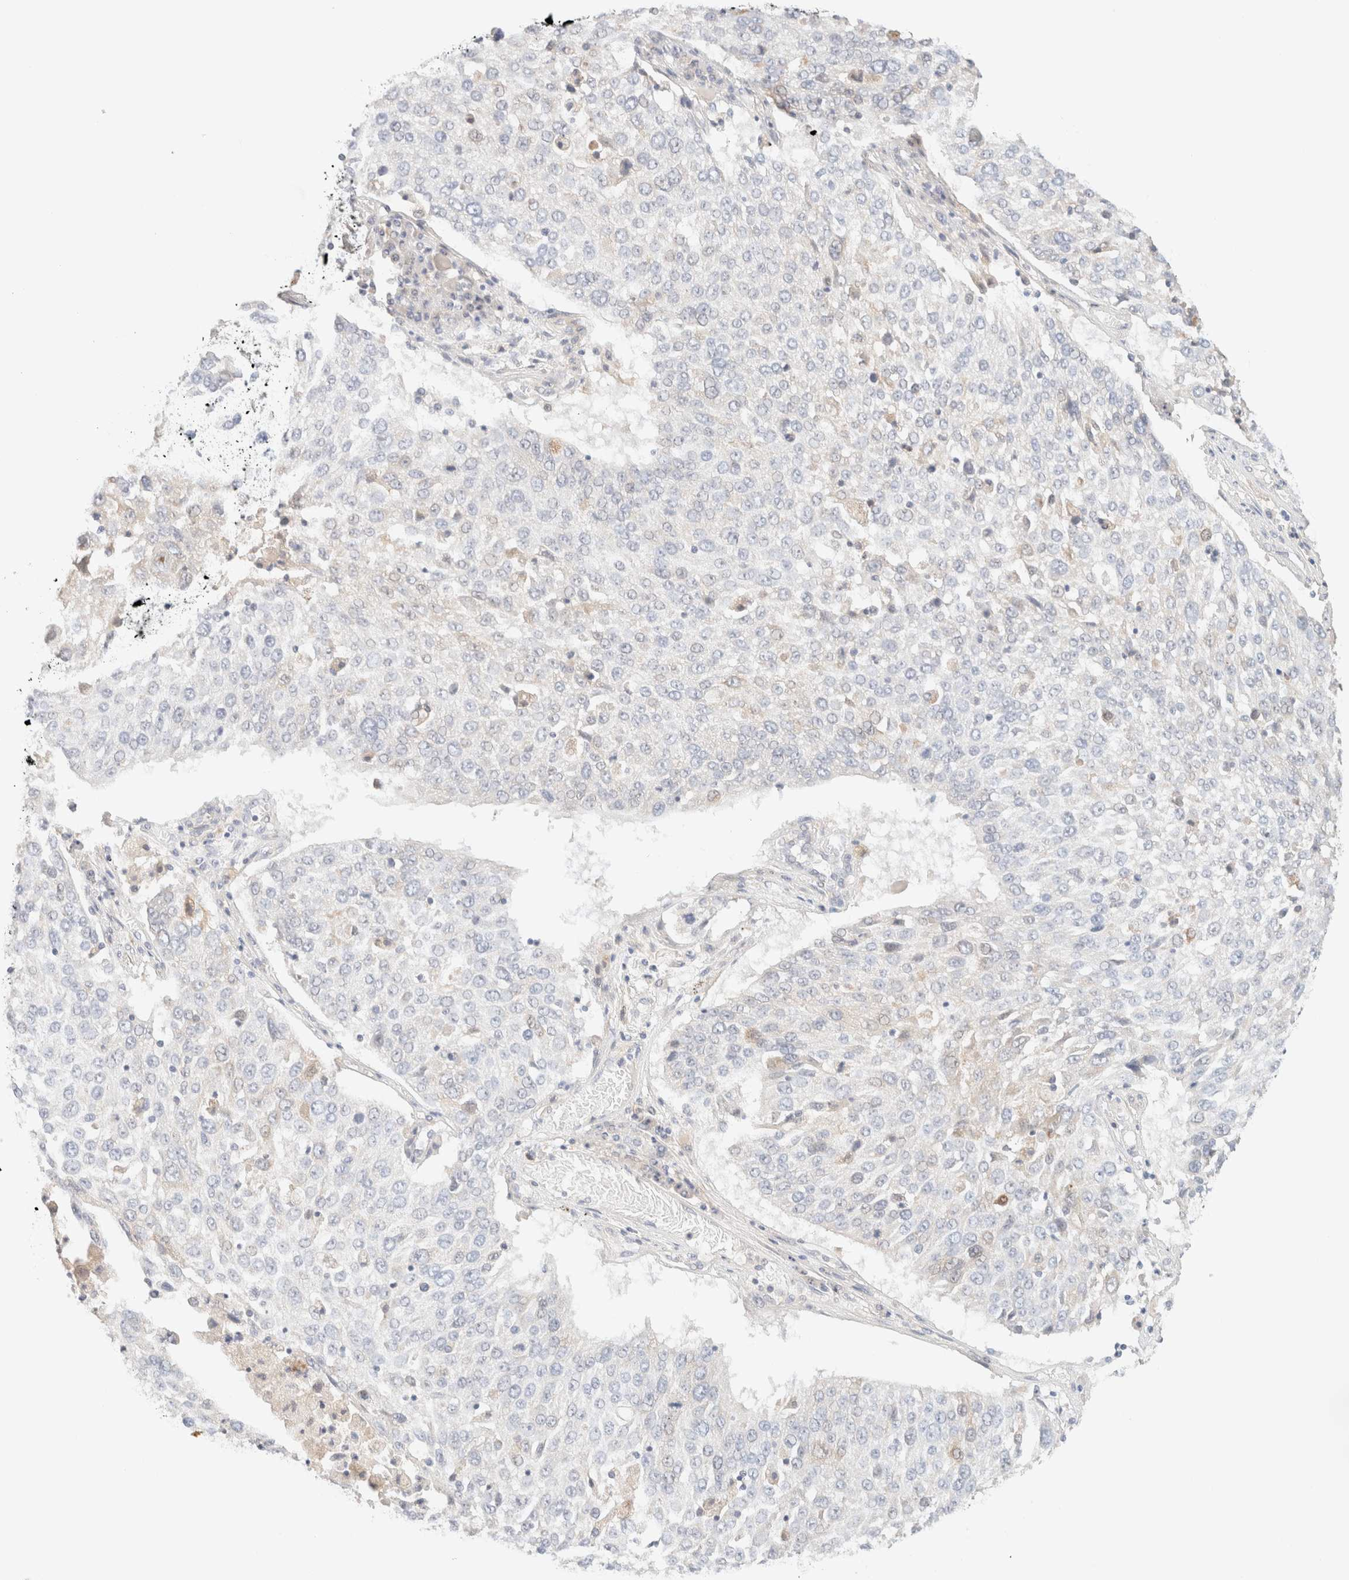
{"staining": {"intensity": "weak", "quantity": "<25%", "location": "cytoplasmic/membranous"}, "tissue": "lung cancer", "cell_type": "Tumor cells", "image_type": "cancer", "snomed": [{"axis": "morphology", "description": "Squamous cell carcinoma, NOS"}, {"axis": "topography", "description": "Lung"}], "caption": "An immunohistochemistry micrograph of squamous cell carcinoma (lung) is shown. There is no staining in tumor cells of squamous cell carcinoma (lung). (DAB (3,3'-diaminobenzidine) immunohistochemistry visualized using brightfield microscopy, high magnification).", "gene": "SARM1", "patient": {"sex": "male", "age": 65}}